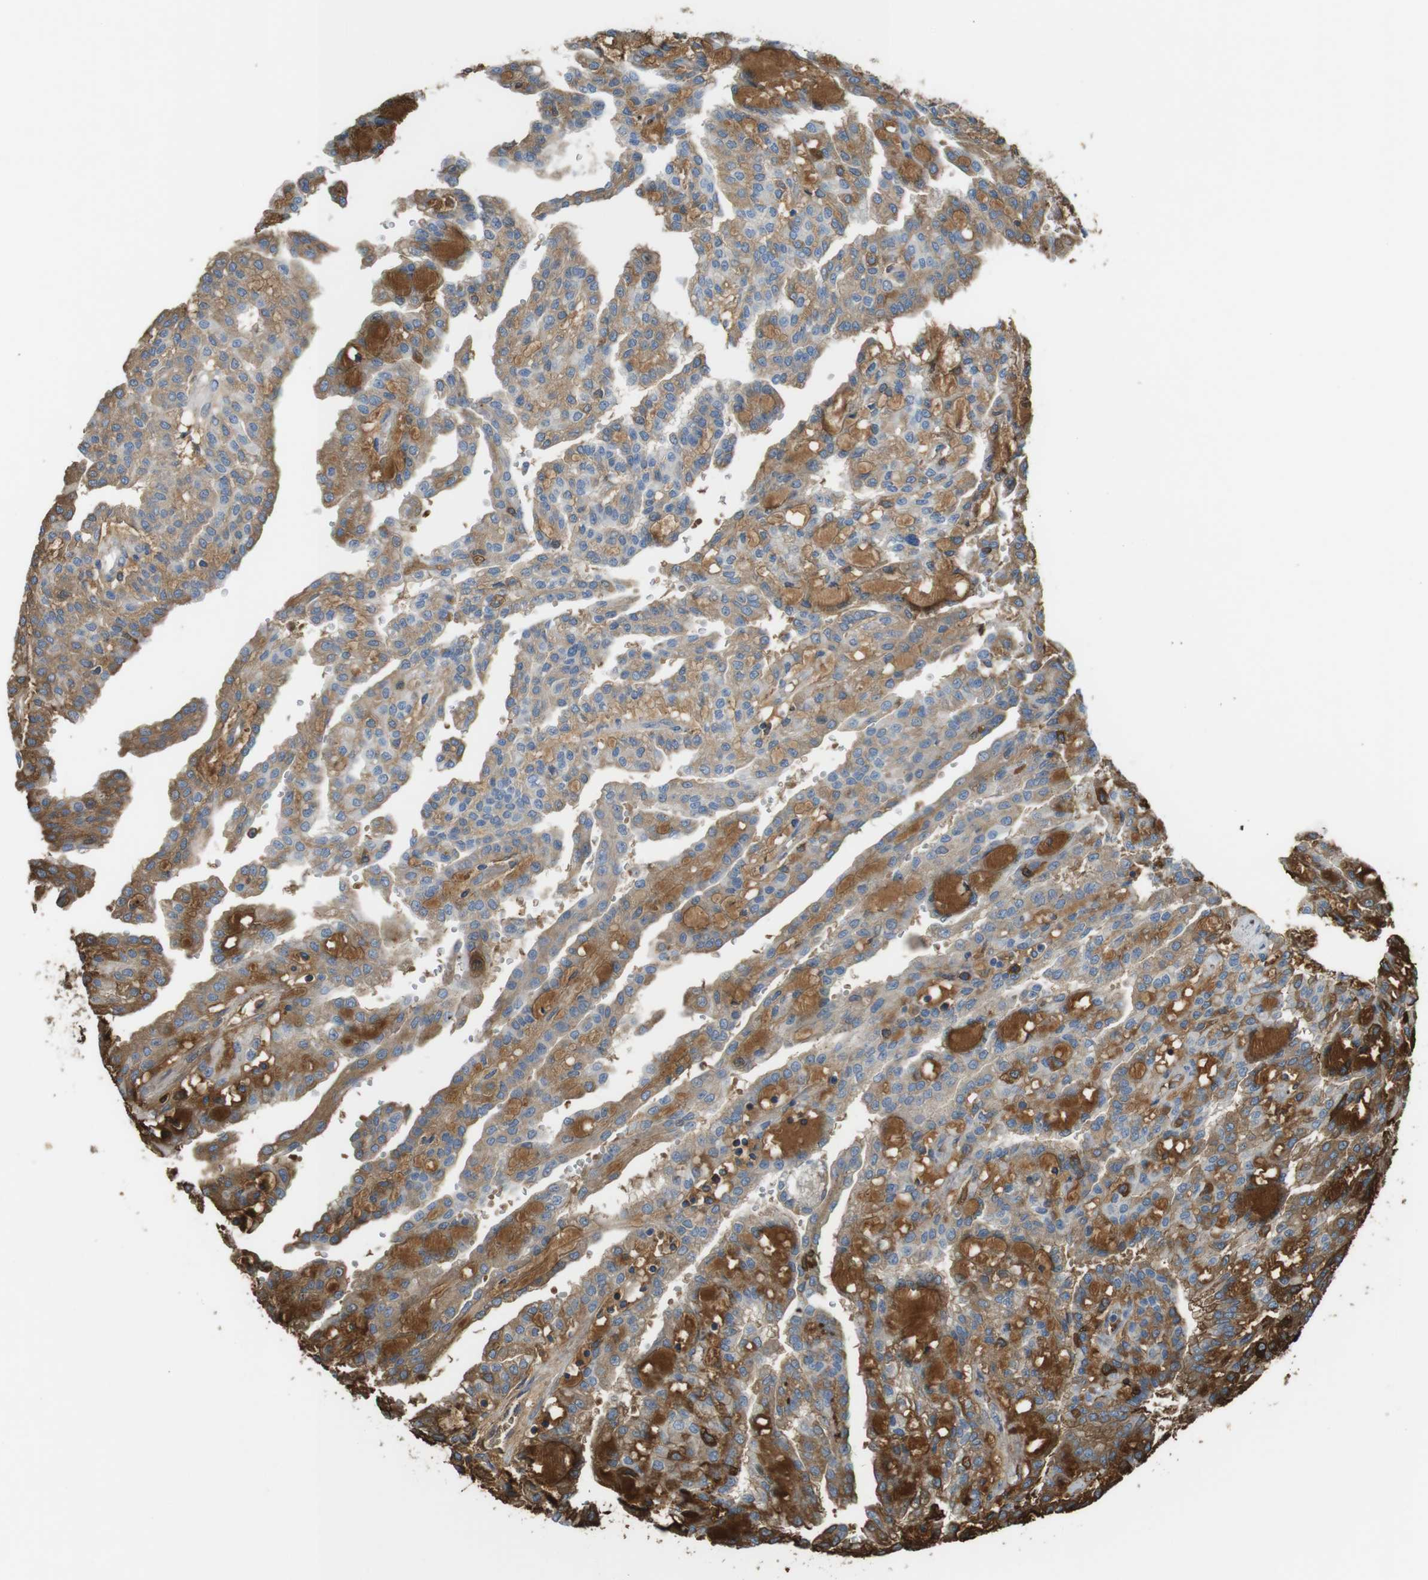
{"staining": {"intensity": "moderate", "quantity": ">75%", "location": "cytoplasmic/membranous"}, "tissue": "renal cancer", "cell_type": "Tumor cells", "image_type": "cancer", "snomed": [{"axis": "morphology", "description": "Adenocarcinoma, NOS"}, {"axis": "topography", "description": "Kidney"}], "caption": "Protein staining of renal cancer (adenocarcinoma) tissue reveals moderate cytoplasmic/membranous positivity in approximately >75% of tumor cells. Using DAB (3,3'-diaminobenzidine) (brown) and hematoxylin (blue) stains, captured at high magnification using brightfield microscopy.", "gene": "LTBP4", "patient": {"sex": "male", "age": 63}}